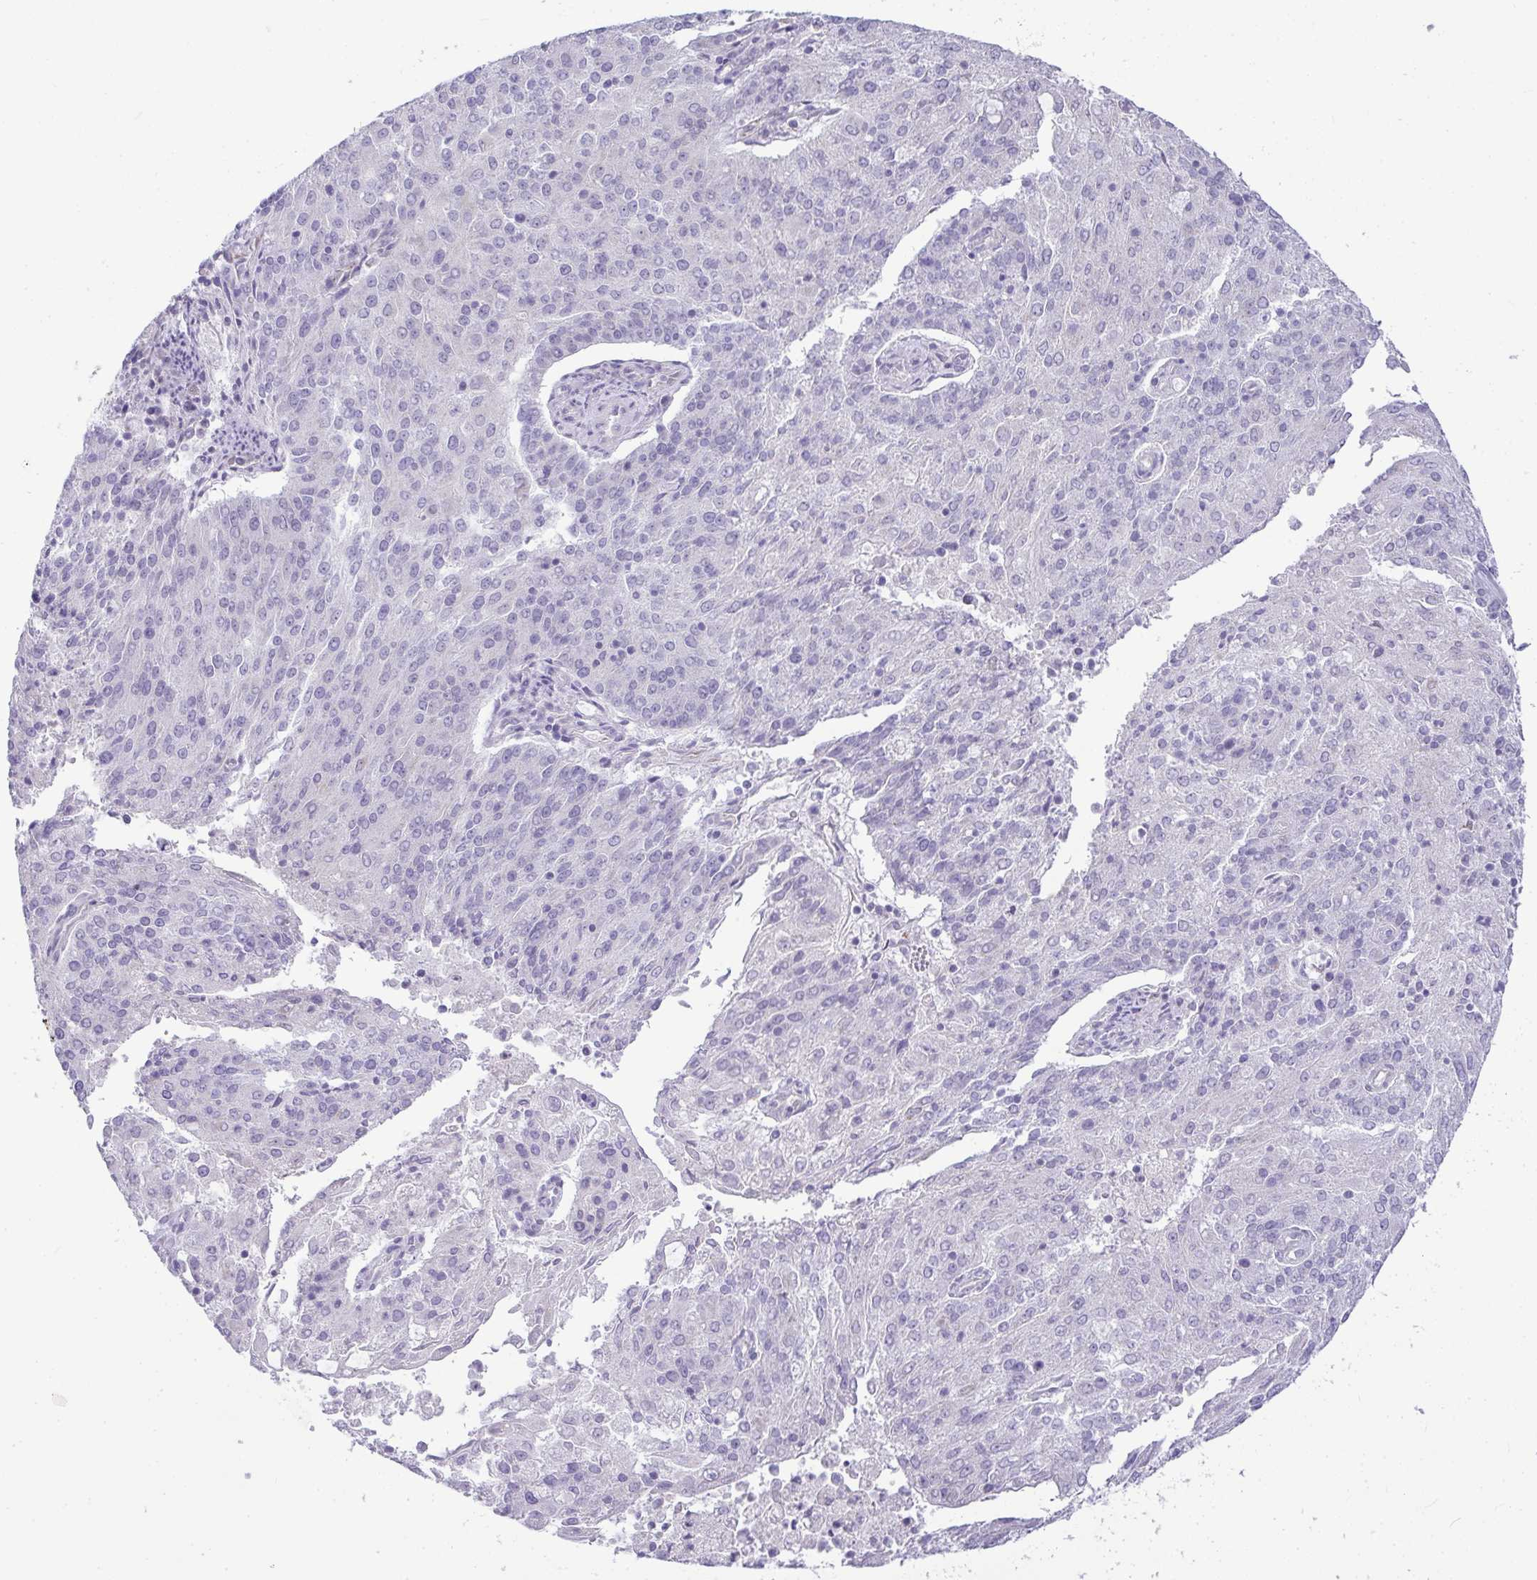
{"staining": {"intensity": "negative", "quantity": "none", "location": "none"}, "tissue": "endometrial cancer", "cell_type": "Tumor cells", "image_type": "cancer", "snomed": [{"axis": "morphology", "description": "Adenocarcinoma, NOS"}, {"axis": "topography", "description": "Endometrium"}], "caption": "Image shows no protein positivity in tumor cells of endometrial cancer tissue.", "gene": "LIPE", "patient": {"sex": "female", "age": 82}}